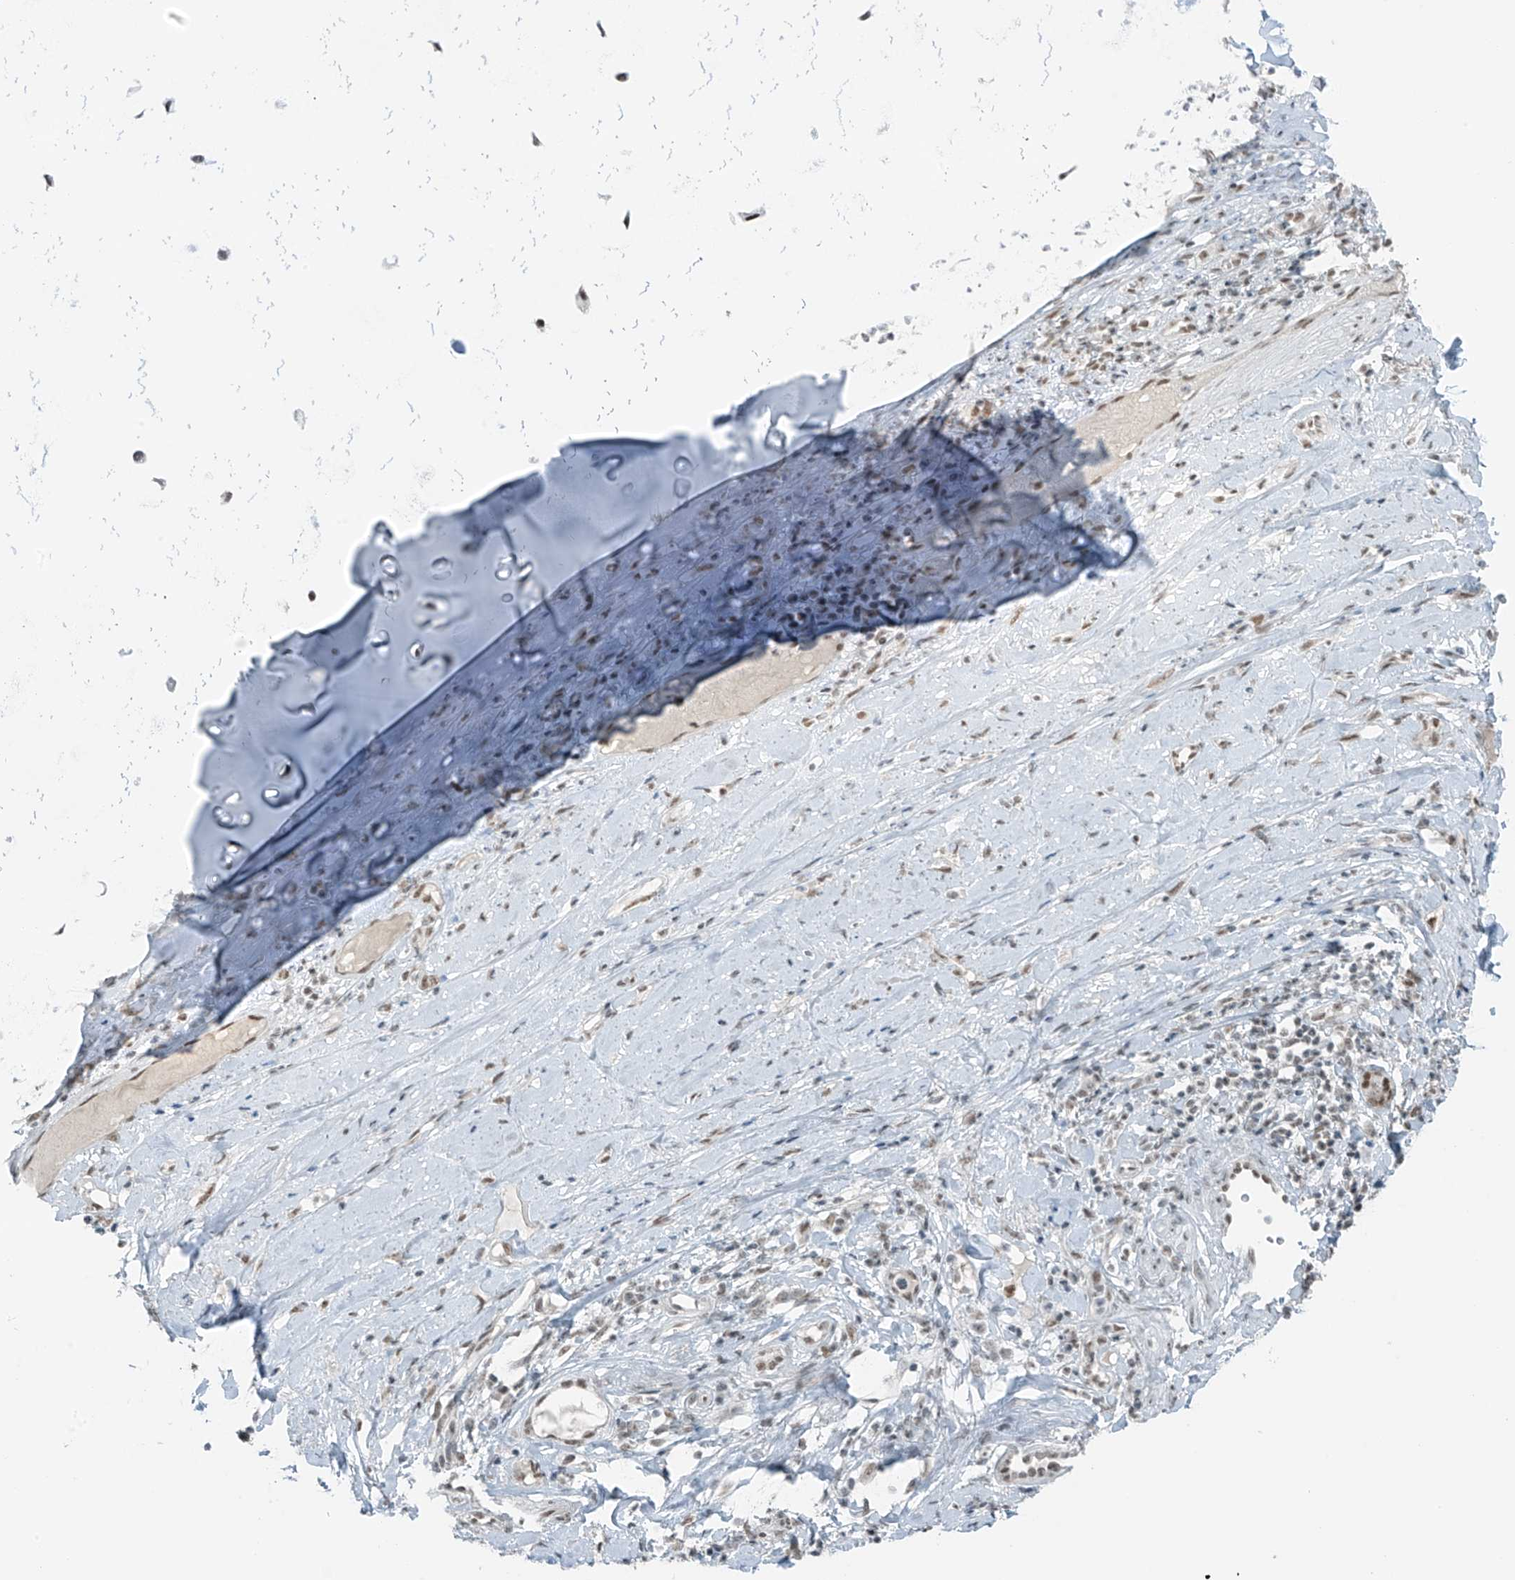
{"staining": {"intensity": "moderate", "quantity": ">75%", "location": "nuclear"}, "tissue": "soft tissue", "cell_type": "Fibroblasts", "image_type": "normal", "snomed": [{"axis": "morphology", "description": "Normal tissue, NOS"}, {"axis": "morphology", "description": "Basal cell carcinoma"}, {"axis": "topography", "description": "Cartilage tissue"}, {"axis": "topography", "description": "Nasopharynx"}, {"axis": "topography", "description": "Oral tissue"}], "caption": "Immunohistochemical staining of unremarkable soft tissue exhibits medium levels of moderate nuclear staining in approximately >75% of fibroblasts.", "gene": "WRNIP1", "patient": {"sex": "female", "age": 77}}